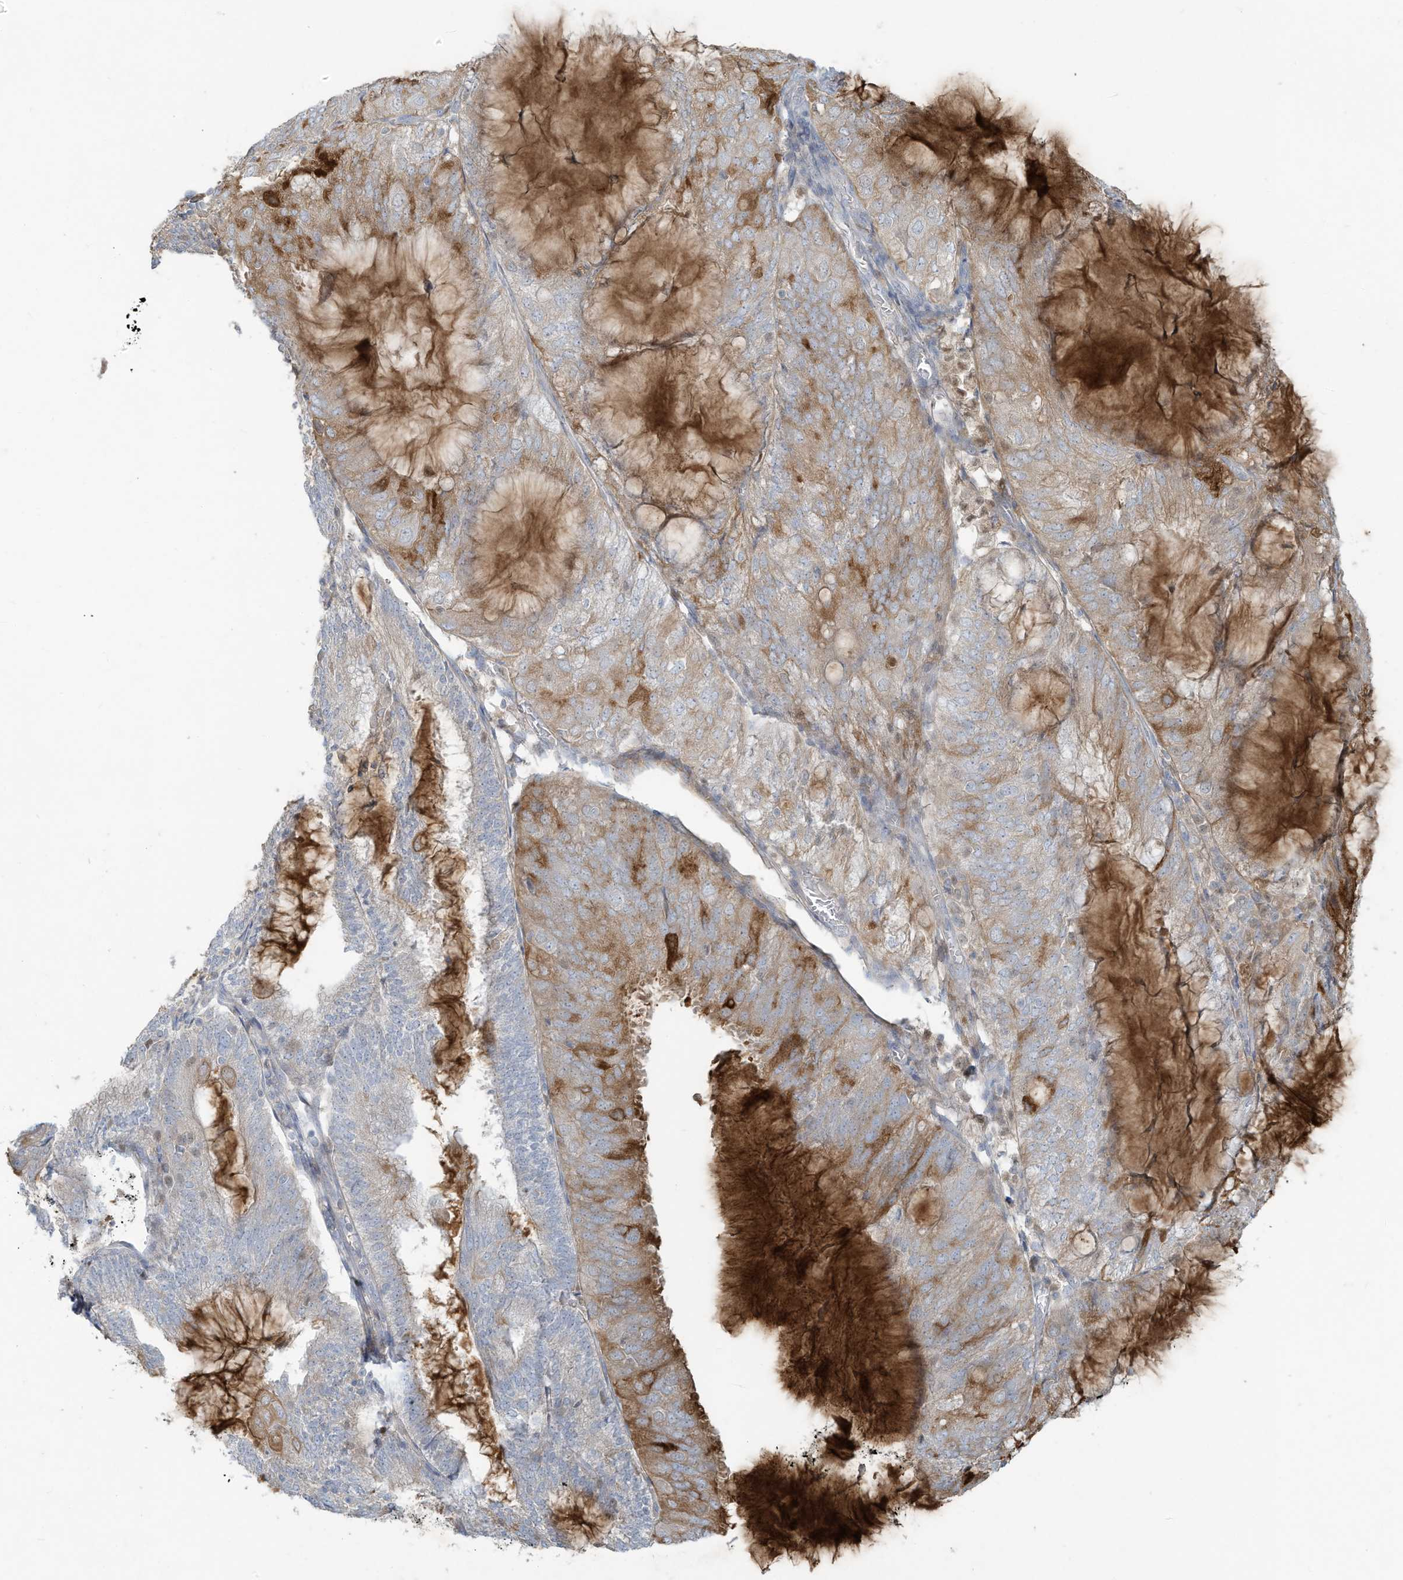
{"staining": {"intensity": "moderate", "quantity": "25%-75%", "location": "cytoplasmic/membranous"}, "tissue": "endometrial cancer", "cell_type": "Tumor cells", "image_type": "cancer", "snomed": [{"axis": "morphology", "description": "Adenocarcinoma, NOS"}, {"axis": "topography", "description": "Endometrium"}], "caption": "Endometrial cancer (adenocarcinoma) was stained to show a protein in brown. There is medium levels of moderate cytoplasmic/membranous positivity in about 25%-75% of tumor cells.", "gene": "TUBE1", "patient": {"sex": "female", "age": 81}}